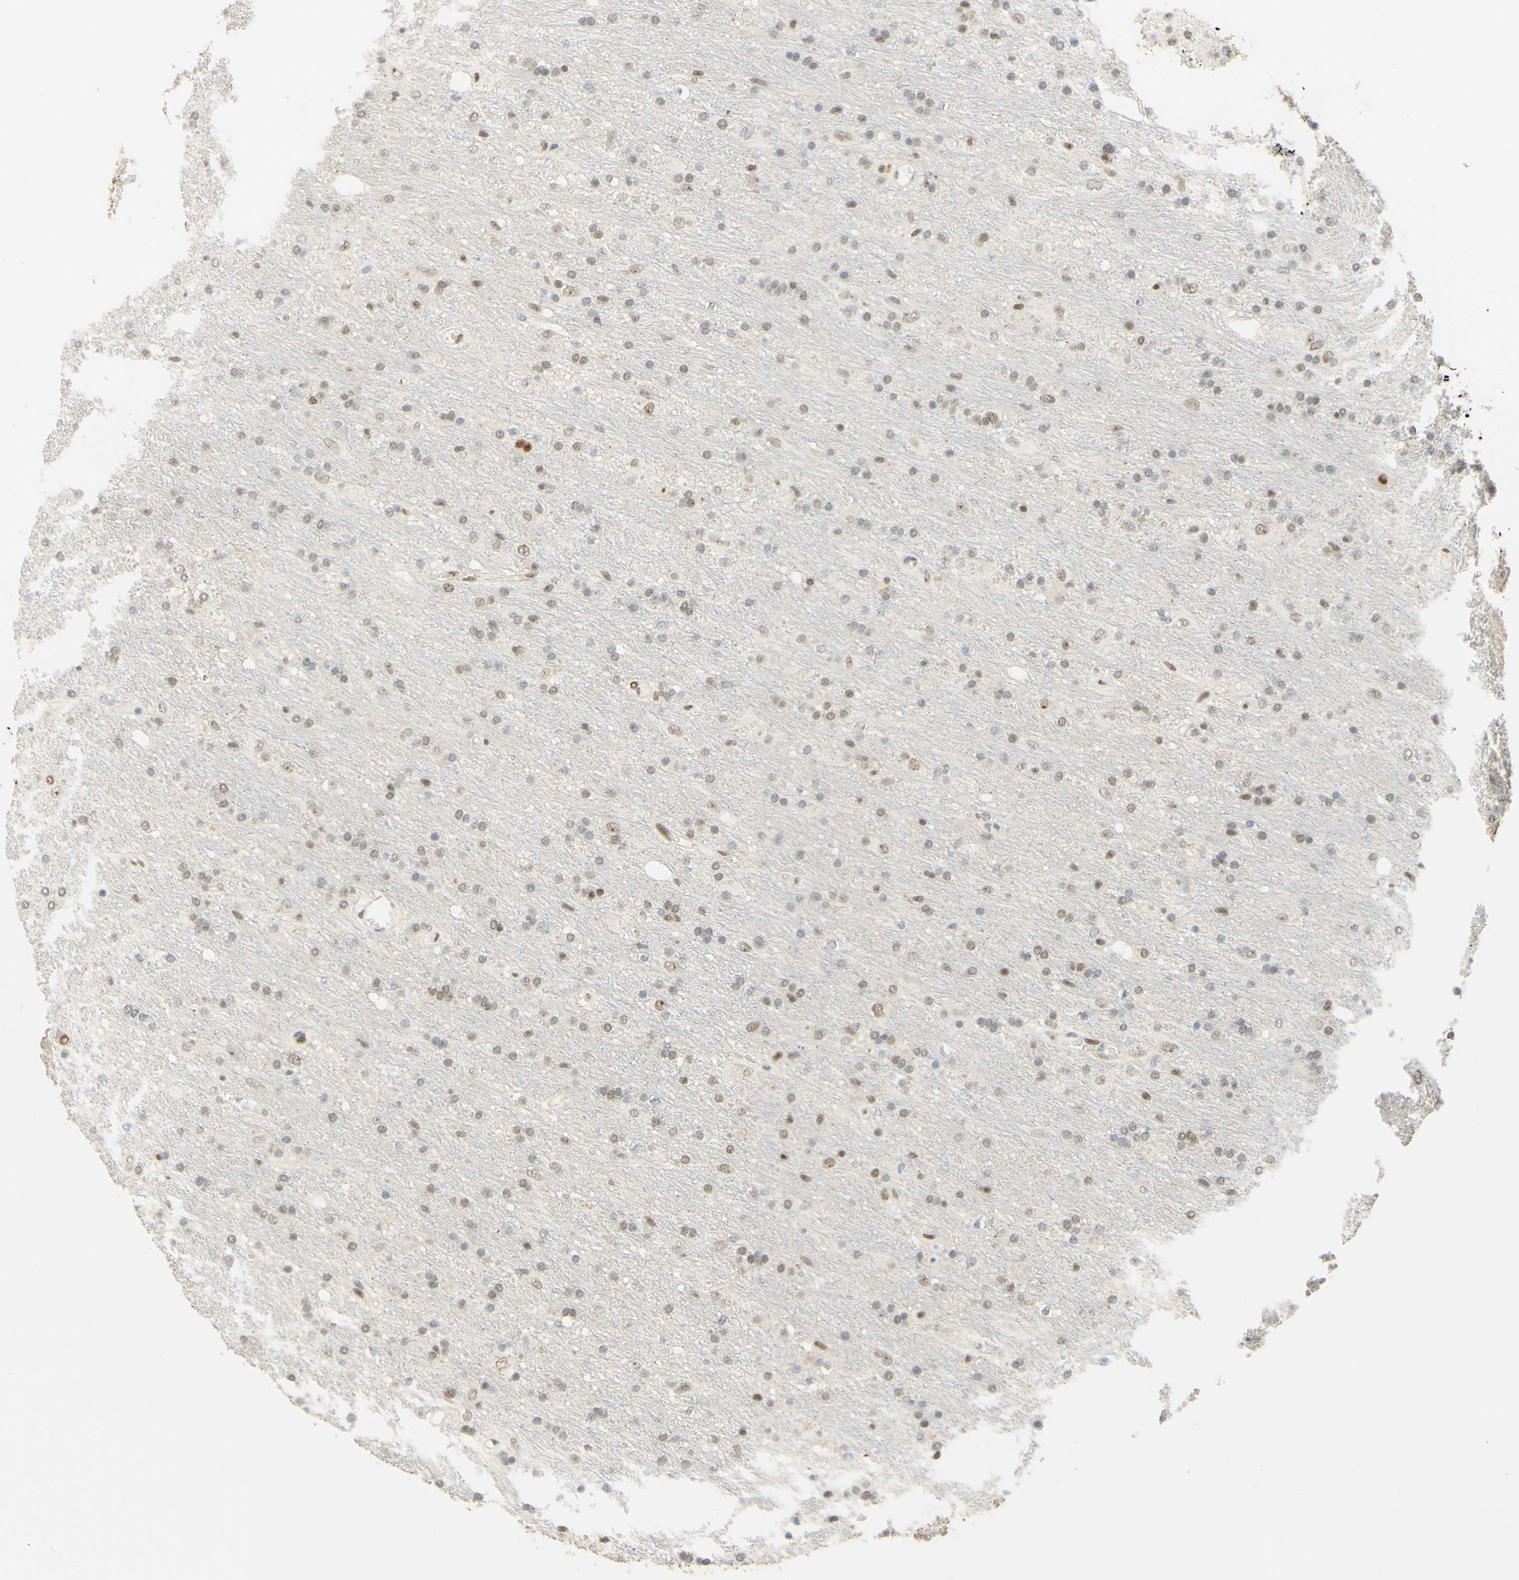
{"staining": {"intensity": "weak", "quantity": "25%-75%", "location": "nuclear"}, "tissue": "glioma", "cell_type": "Tumor cells", "image_type": "cancer", "snomed": [{"axis": "morphology", "description": "Glioma, malignant, Low grade"}, {"axis": "topography", "description": "Brain"}], "caption": "Immunohistochemistry (IHC) image of neoplastic tissue: human glioma stained using immunohistochemistry (IHC) demonstrates low levels of weak protein expression localized specifically in the nuclear of tumor cells, appearing as a nuclear brown color.", "gene": "POLB", "patient": {"sex": "male", "age": 77}}